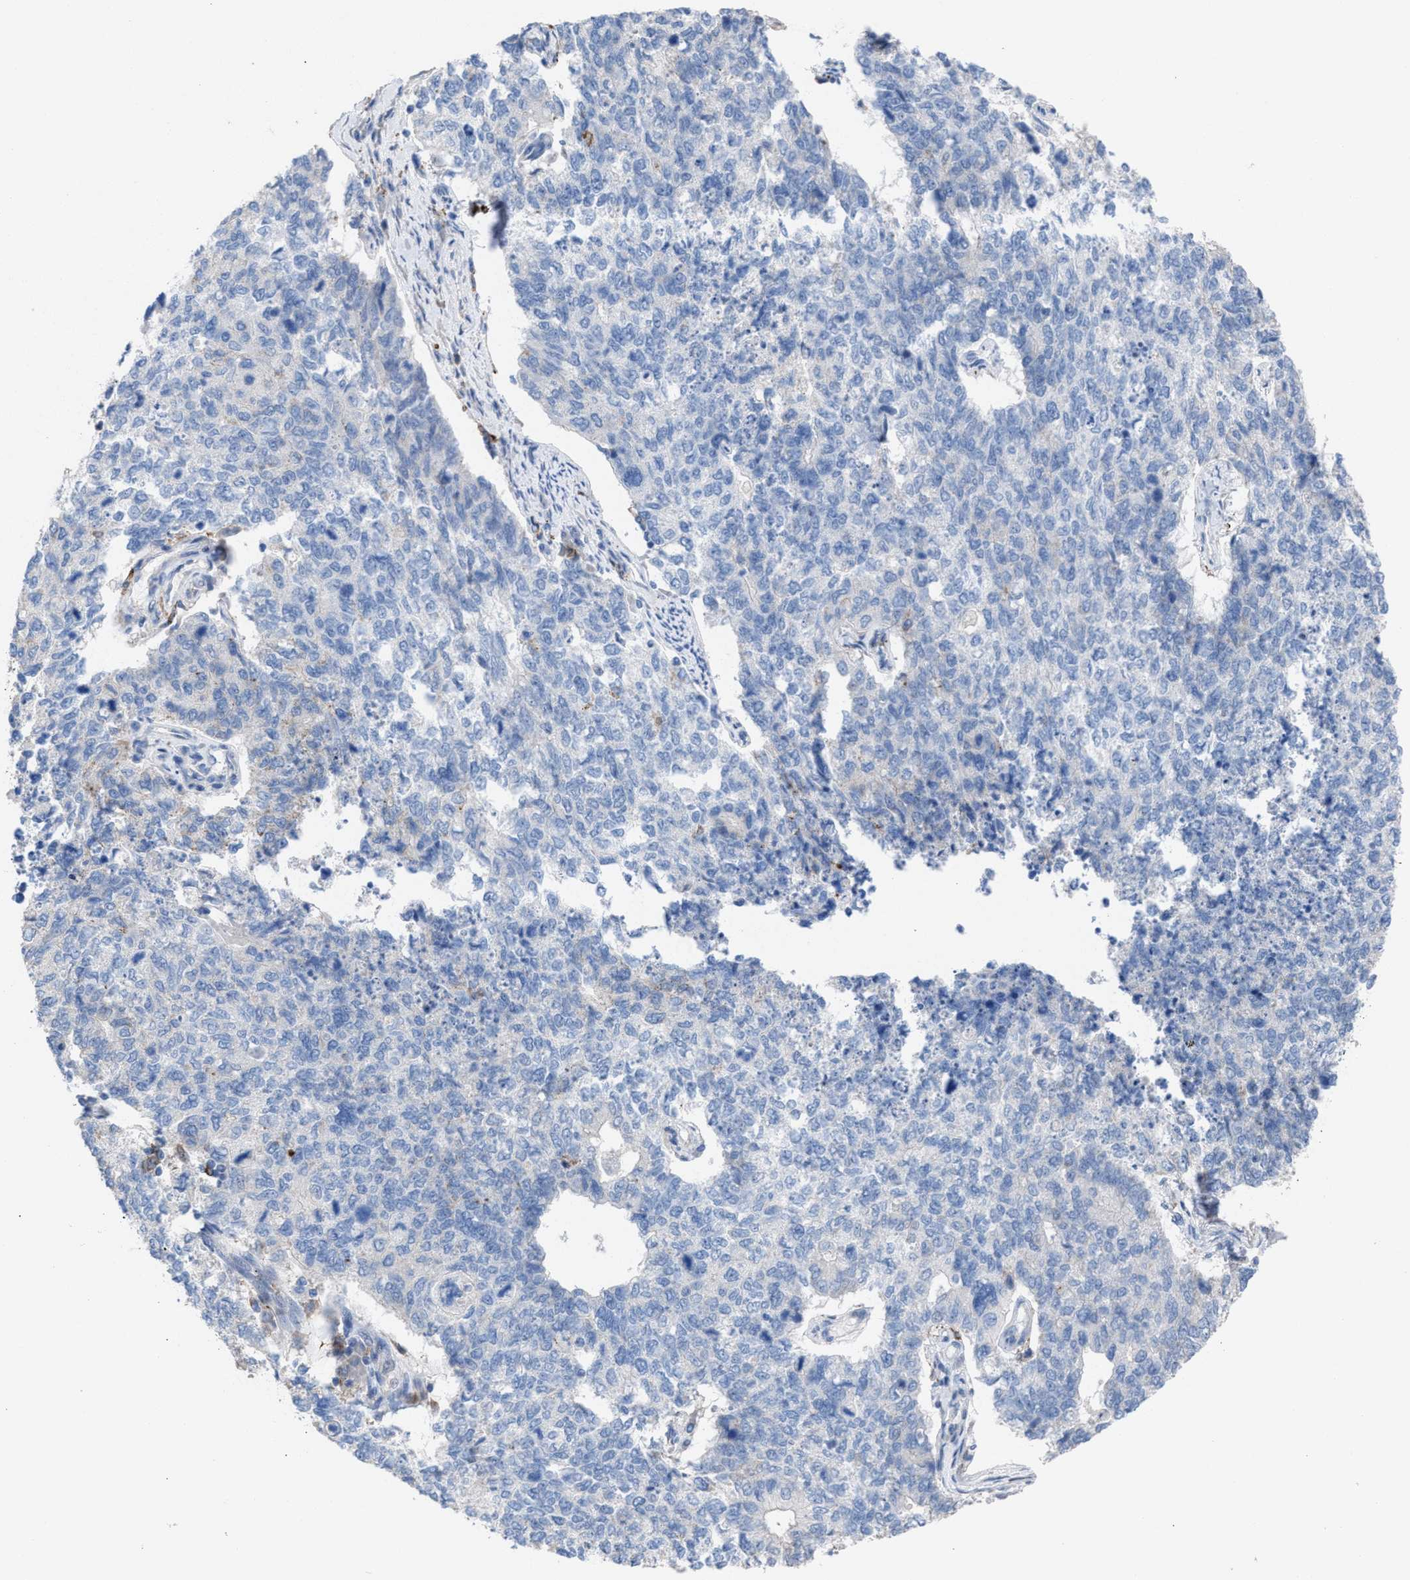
{"staining": {"intensity": "negative", "quantity": "none", "location": "none"}, "tissue": "cervical cancer", "cell_type": "Tumor cells", "image_type": "cancer", "snomed": [{"axis": "morphology", "description": "Squamous cell carcinoma, NOS"}, {"axis": "topography", "description": "Cervix"}], "caption": "IHC histopathology image of neoplastic tissue: human cervical cancer stained with DAB shows no significant protein staining in tumor cells.", "gene": "SLC47A1", "patient": {"sex": "female", "age": 63}}